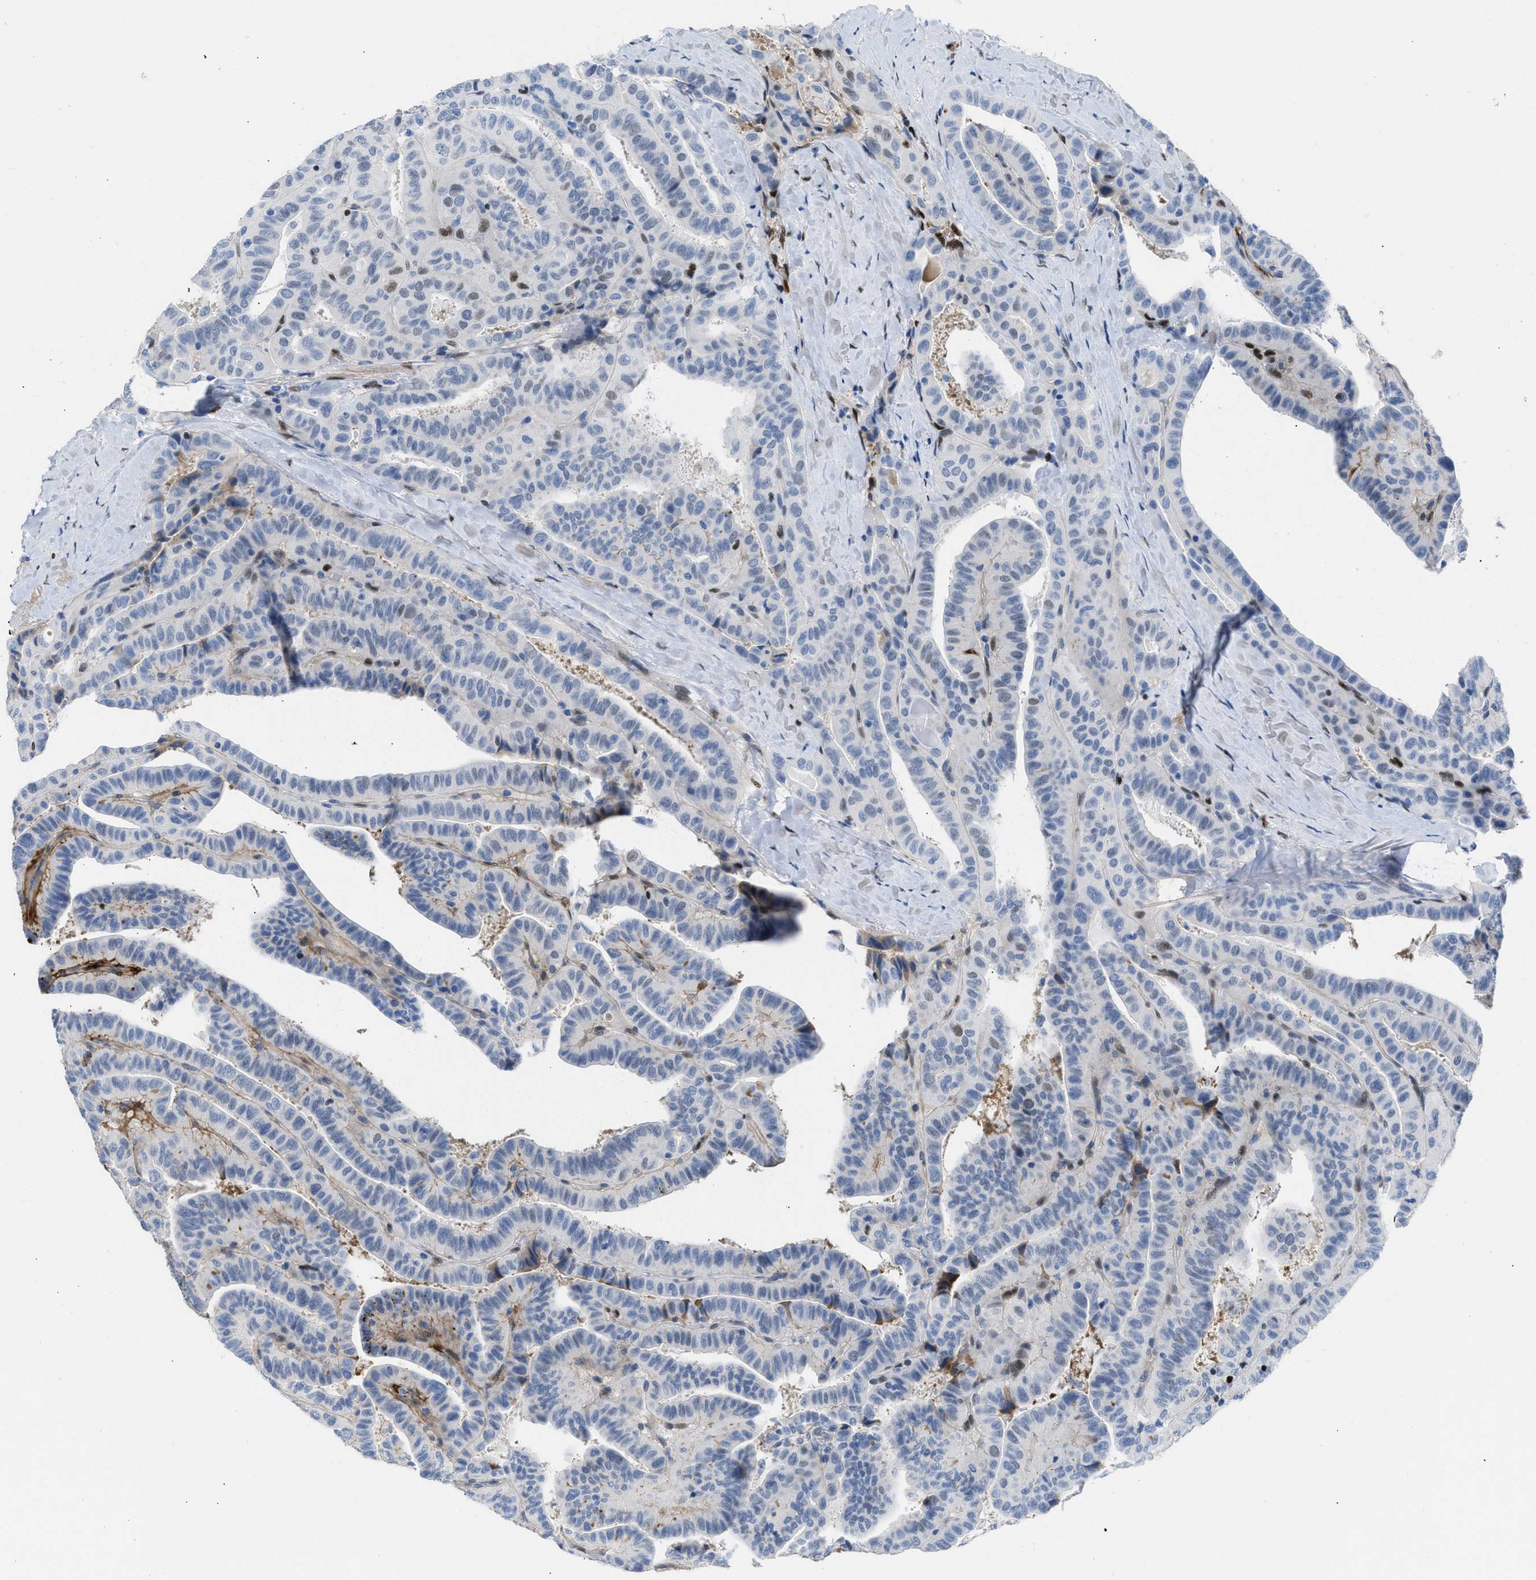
{"staining": {"intensity": "moderate", "quantity": "<25%", "location": "nuclear"}, "tissue": "thyroid cancer", "cell_type": "Tumor cells", "image_type": "cancer", "snomed": [{"axis": "morphology", "description": "Papillary adenocarcinoma, NOS"}, {"axis": "topography", "description": "Thyroid gland"}], "caption": "Protein staining reveals moderate nuclear expression in about <25% of tumor cells in thyroid papillary adenocarcinoma. The staining is performed using DAB brown chromogen to label protein expression. The nuclei are counter-stained blue using hematoxylin.", "gene": "LEF1", "patient": {"sex": "male", "age": 77}}